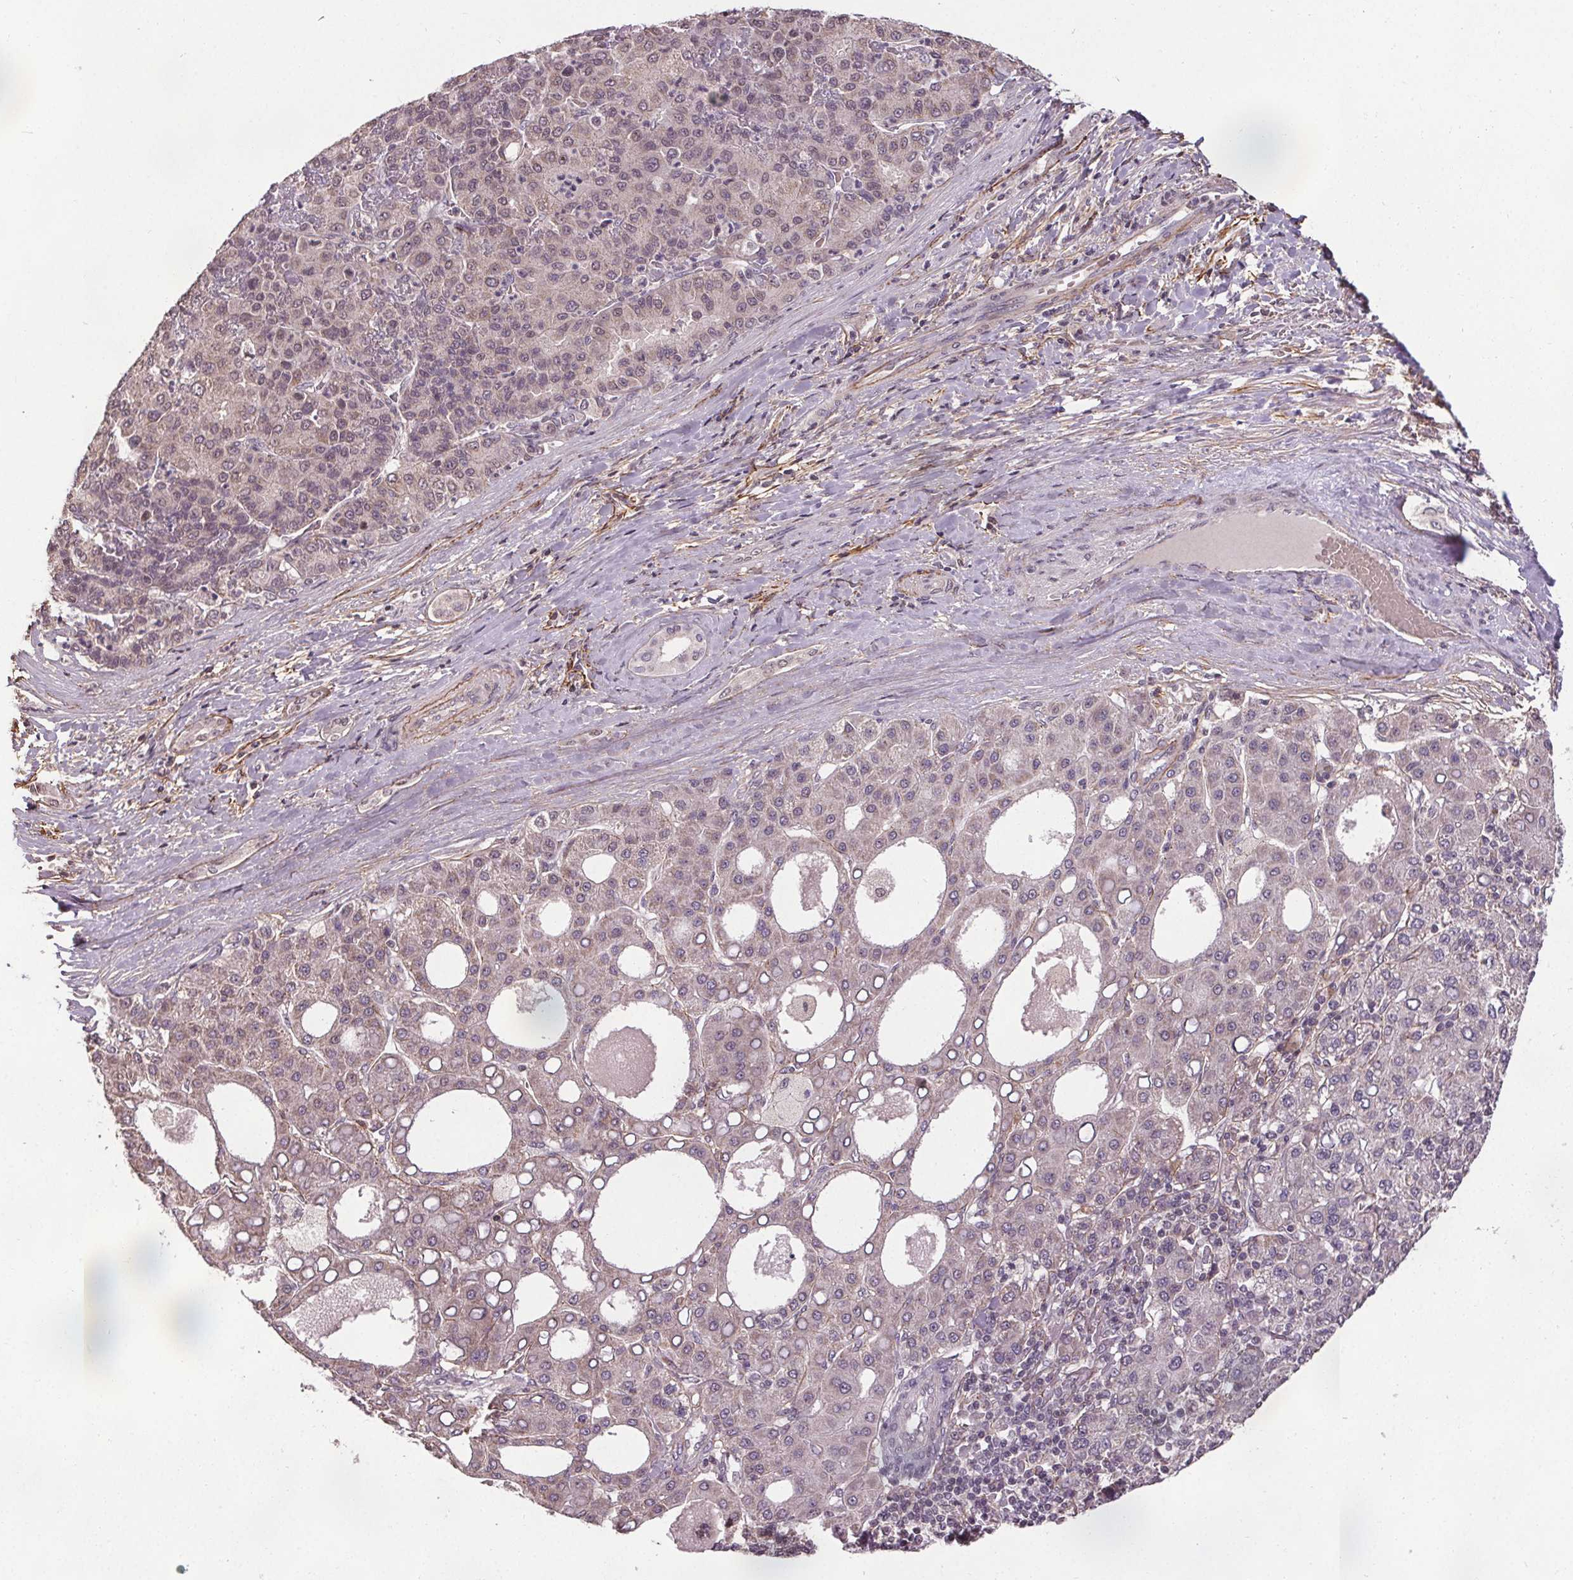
{"staining": {"intensity": "negative", "quantity": "none", "location": "none"}, "tissue": "liver cancer", "cell_type": "Tumor cells", "image_type": "cancer", "snomed": [{"axis": "morphology", "description": "Carcinoma, Hepatocellular, NOS"}, {"axis": "topography", "description": "Liver"}], "caption": "Micrograph shows no protein staining in tumor cells of hepatocellular carcinoma (liver) tissue.", "gene": "KIAA0232", "patient": {"sex": "male", "age": 65}}